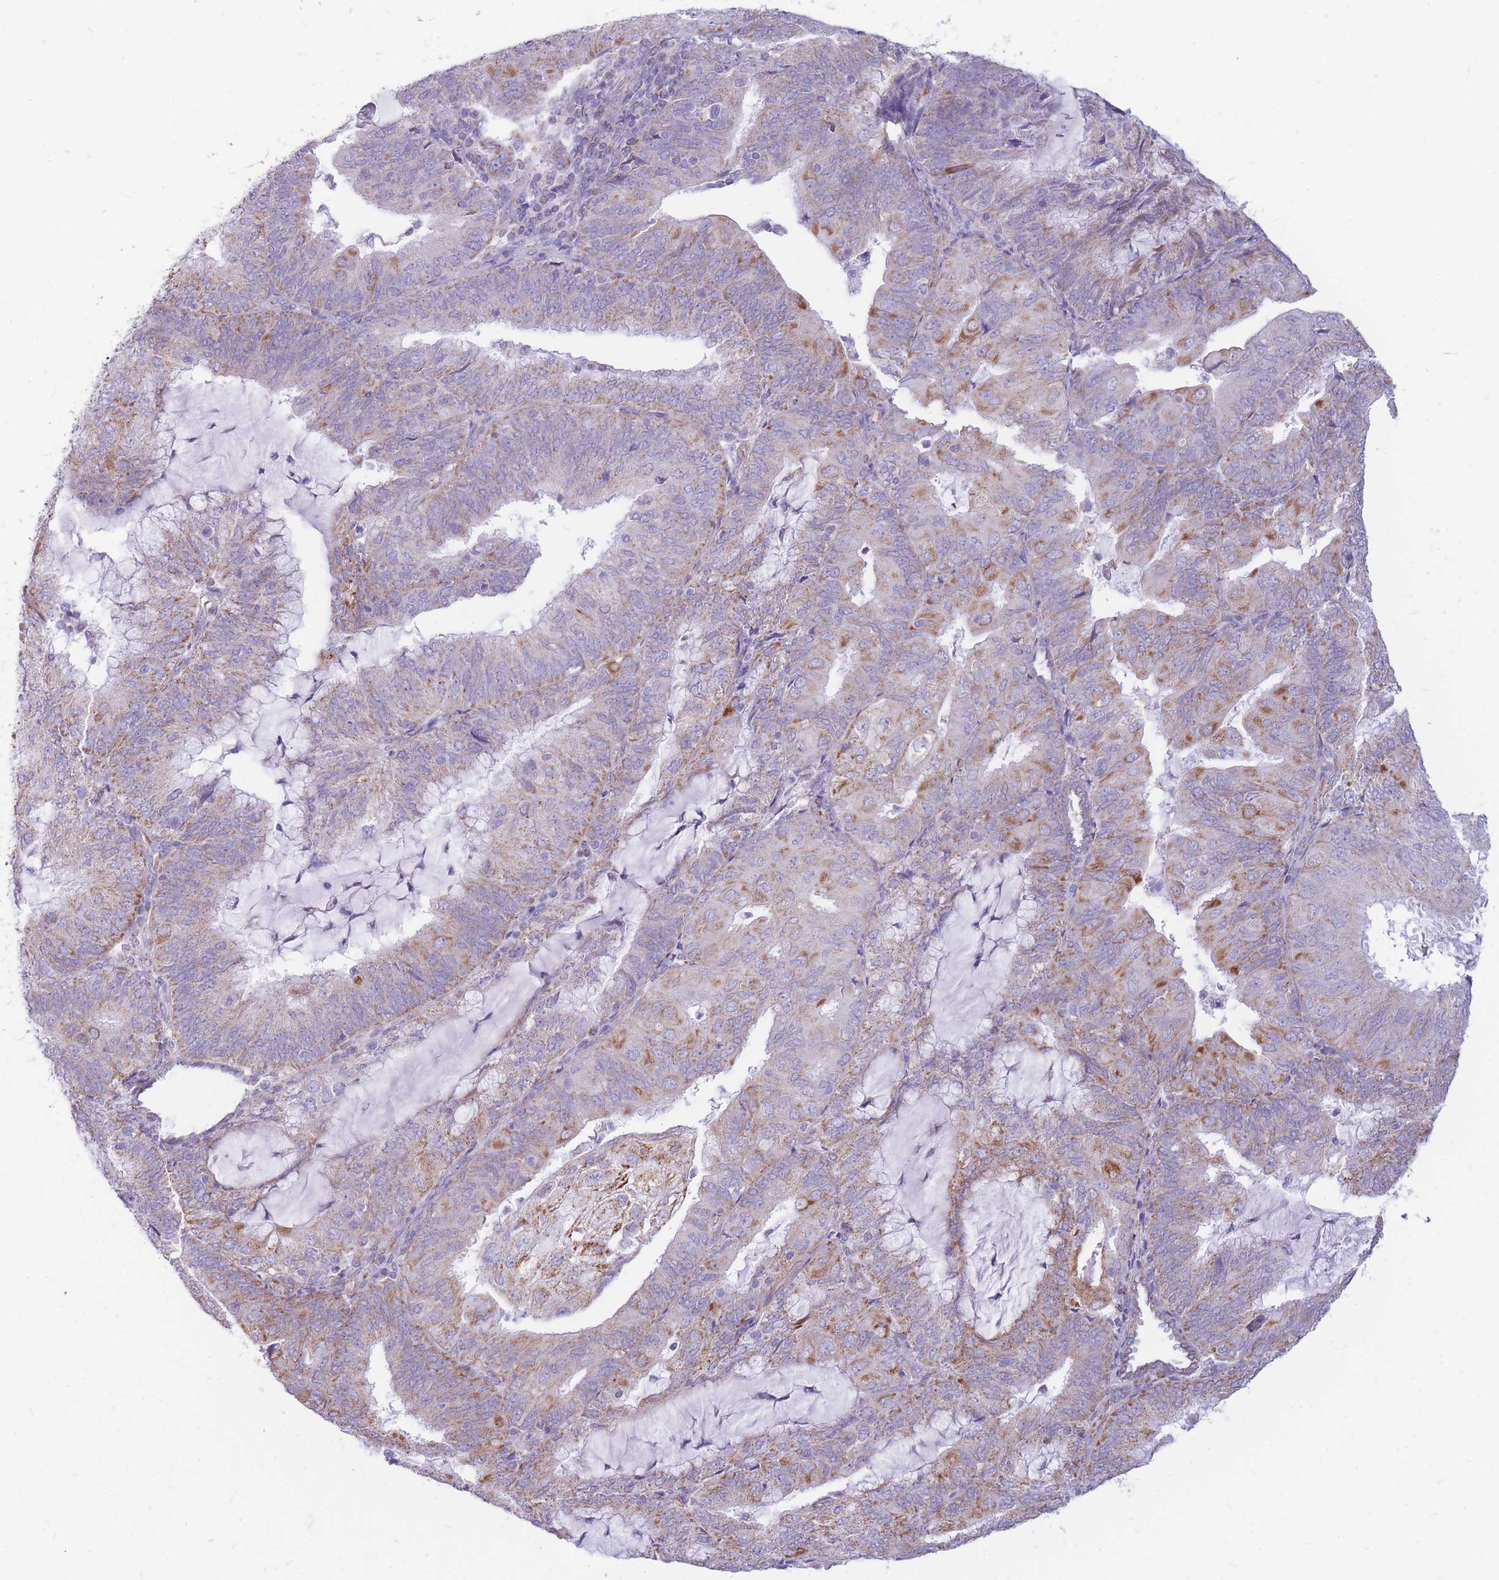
{"staining": {"intensity": "moderate", "quantity": "25%-75%", "location": "cytoplasmic/membranous"}, "tissue": "endometrial cancer", "cell_type": "Tumor cells", "image_type": "cancer", "snomed": [{"axis": "morphology", "description": "Adenocarcinoma, NOS"}, {"axis": "topography", "description": "Endometrium"}], "caption": "Moderate cytoplasmic/membranous staining for a protein is appreciated in about 25%-75% of tumor cells of endometrial cancer (adenocarcinoma) using immunohistochemistry.", "gene": "PCSK1", "patient": {"sex": "female", "age": 81}}